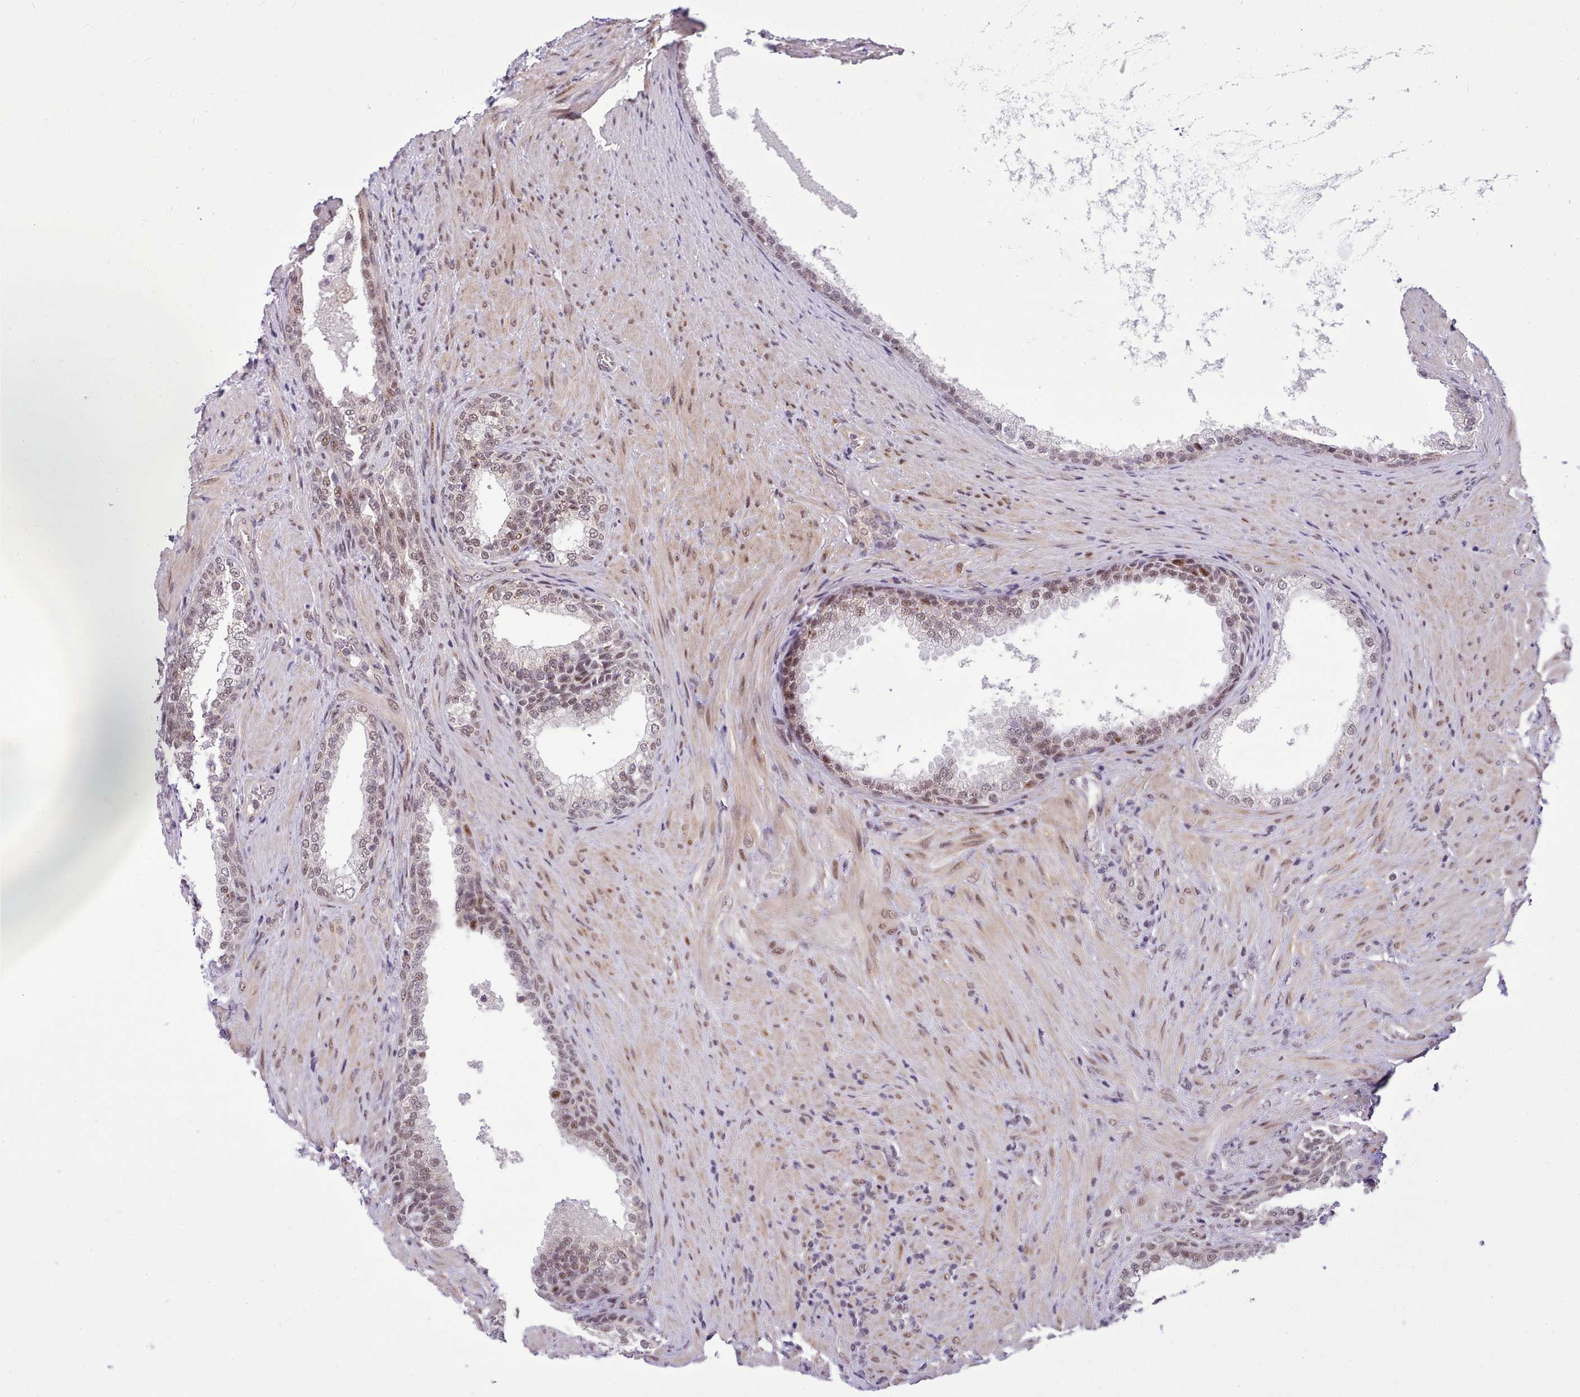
{"staining": {"intensity": "moderate", "quantity": "25%-75%", "location": "nuclear"}, "tissue": "prostate", "cell_type": "Glandular cells", "image_type": "normal", "snomed": [{"axis": "morphology", "description": "Normal tissue, NOS"}, {"axis": "topography", "description": "Prostate"}], "caption": "Protein expression analysis of normal human prostate reveals moderate nuclear expression in about 25%-75% of glandular cells.", "gene": "HOXB7", "patient": {"sex": "male", "age": 76}}